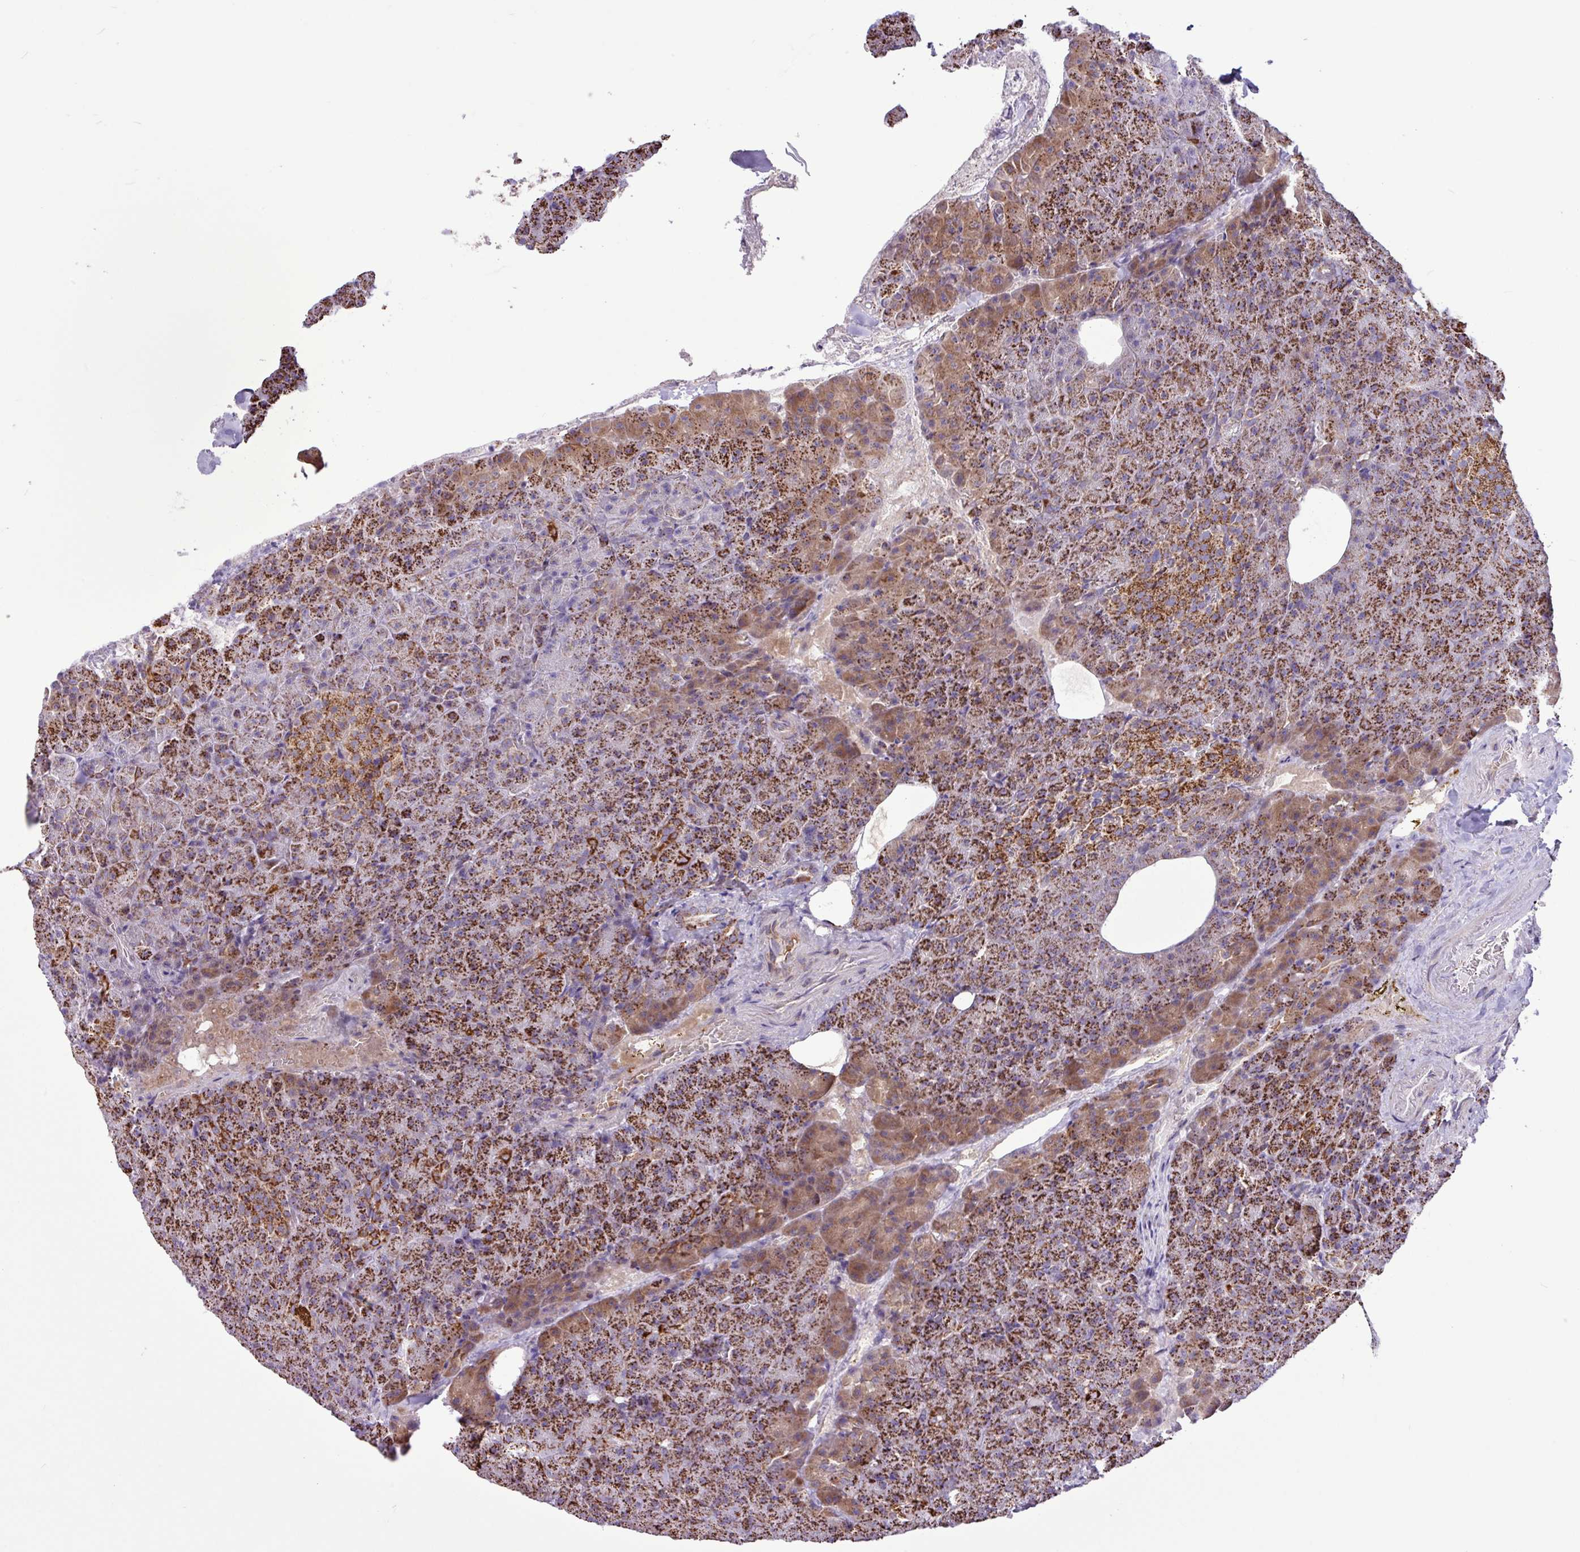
{"staining": {"intensity": "strong", "quantity": ">75%", "location": "cytoplasmic/membranous"}, "tissue": "pancreas", "cell_type": "Exocrine glandular cells", "image_type": "normal", "snomed": [{"axis": "morphology", "description": "Normal tissue, NOS"}, {"axis": "topography", "description": "Pancreas"}], "caption": "A high-resolution photomicrograph shows immunohistochemistry staining of unremarkable pancreas, which displays strong cytoplasmic/membranous expression in approximately >75% of exocrine glandular cells.", "gene": "RTL3", "patient": {"sex": "female", "age": 74}}